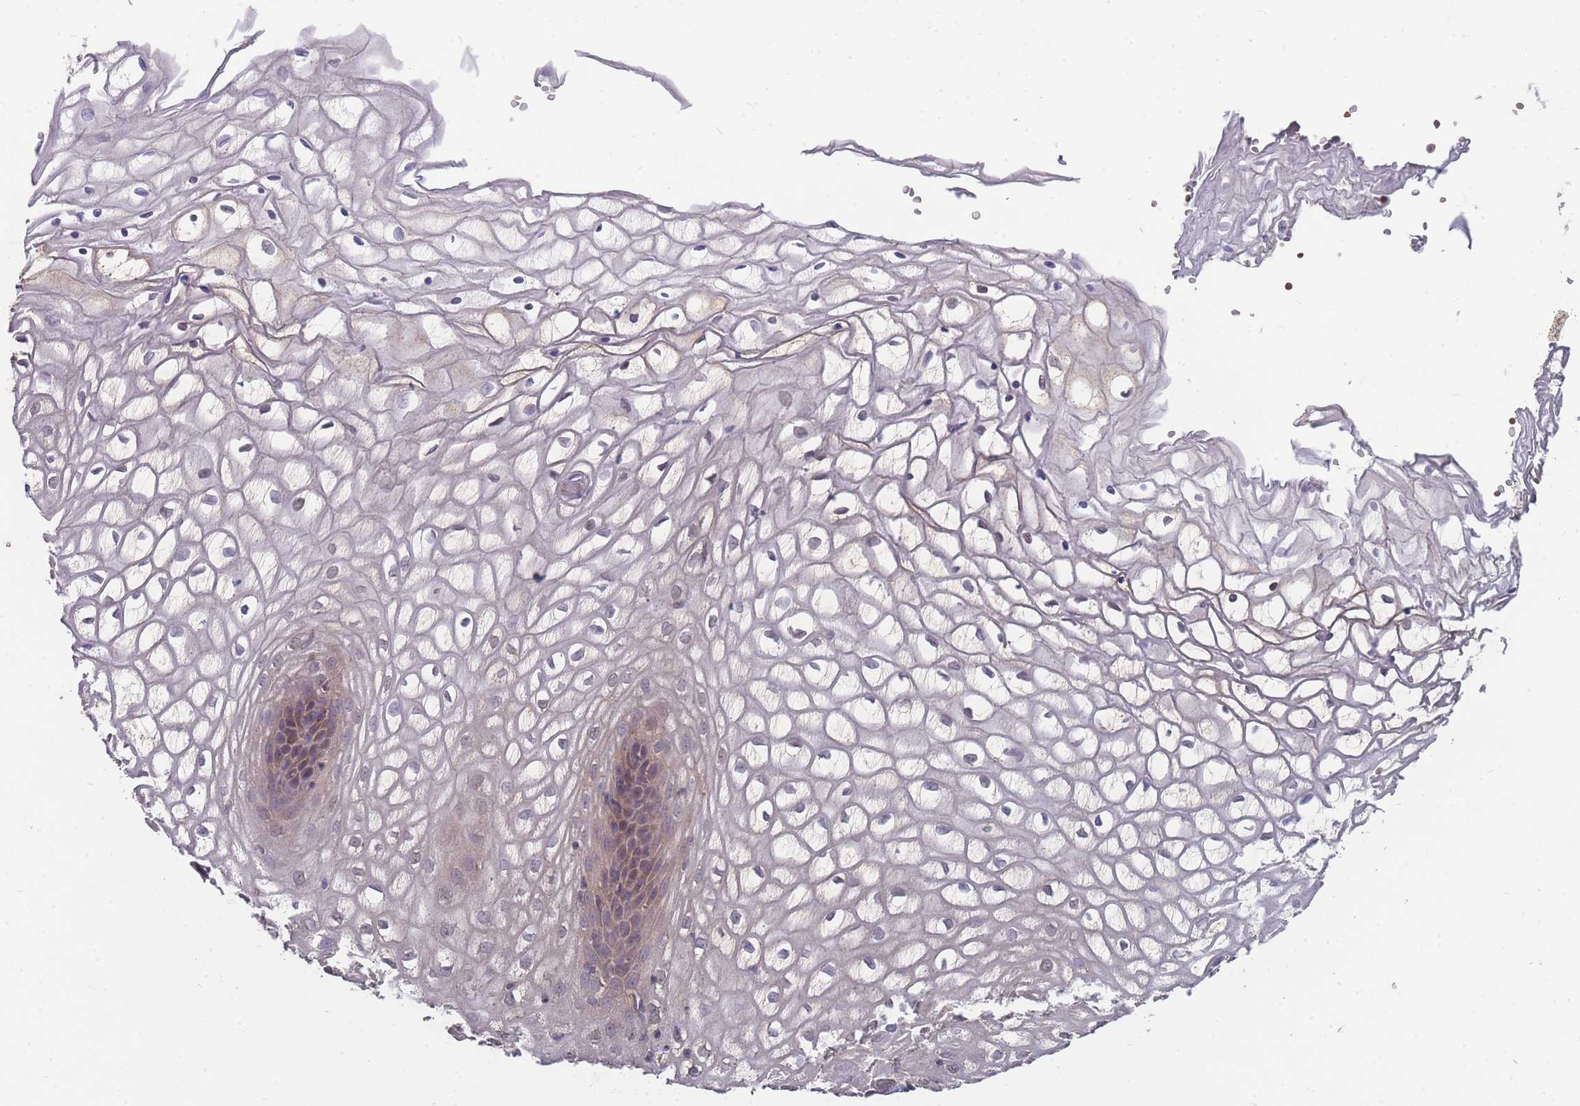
{"staining": {"intensity": "weak", "quantity": "<25%", "location": "cytoplasmic/membranous,nuclear"}, "tissue": "vagina", "cell_type": "Squamous epithelial cells", "image_type": "normal", "snomed": [{"axis": "morphology", "description": "Normal tissue, NOS"}, {"axis": "topography", "description": "Vagina"}], "caption": "DAB (3,3'-diaminobenzidine) immunohistochemical staining of normal human vagina shows no significant expression in squamous epithelial cells.", "gene": "SLC35B4", "patient": {"sex": "female", "age": 34}}